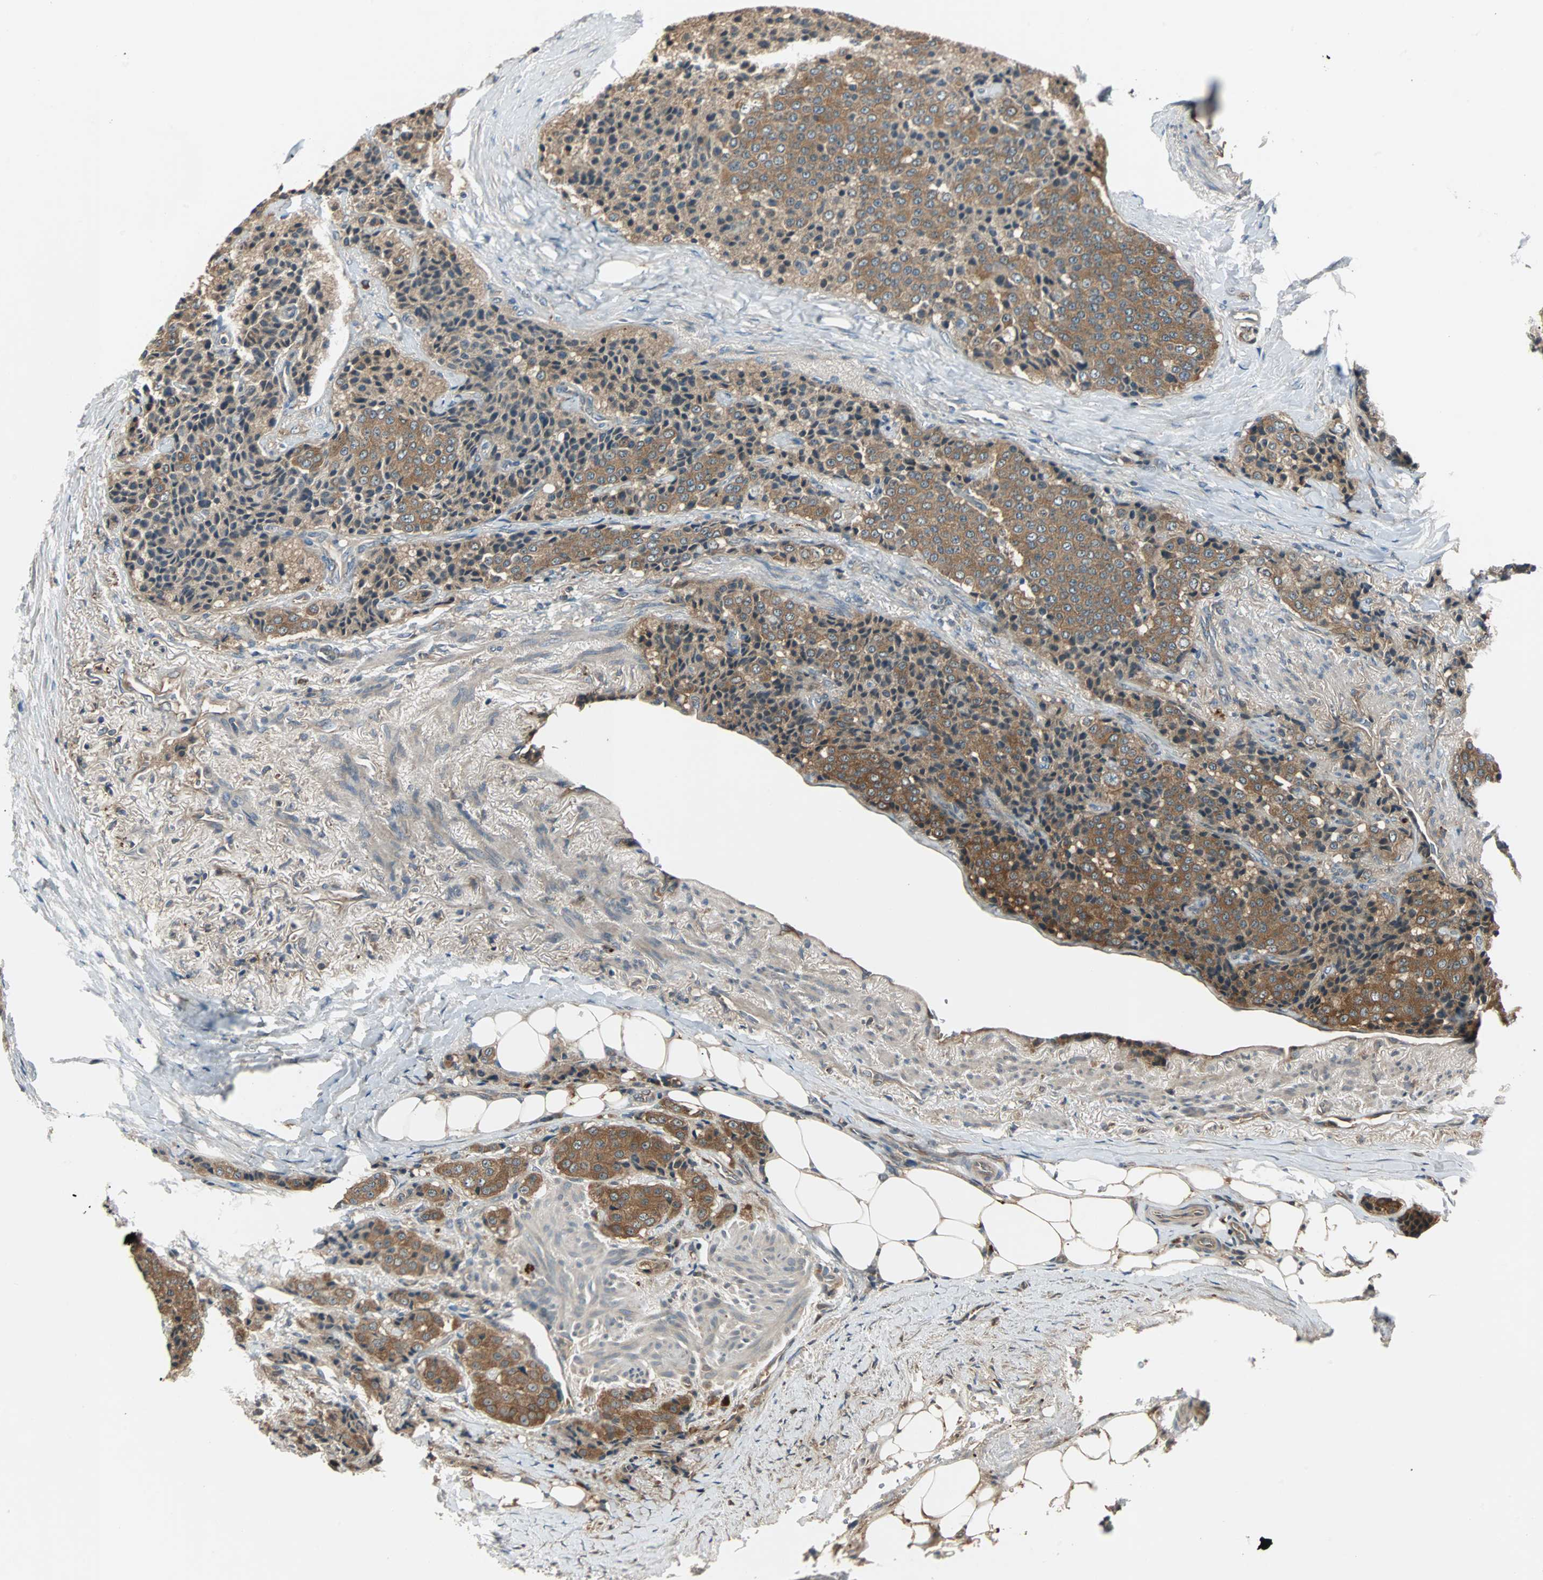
{"staining": {"intensity": "moderate", "quantity": ">75%", "location": "cytoplasmic/membranous"}, "tissue": "carcinoid", "cell_type": "Tumor cells", "image_type": "cancer", "snomed": [{"axis": "morphology", "description": "Carcinoid, malignant, NOS"}, {"axis": "topography", "description": "Colon"}], "caption": "This histopathology image reveals carcinoid stained with immunohistochemistry (IHC) to label a protein in brown. The cytoplasmic/membranous of tumor cells show moderate positivity for the protein. Nuclei are counter-stained blue.", "gene": "ARF1", "patient": {"sex": "female", "age": 61}}